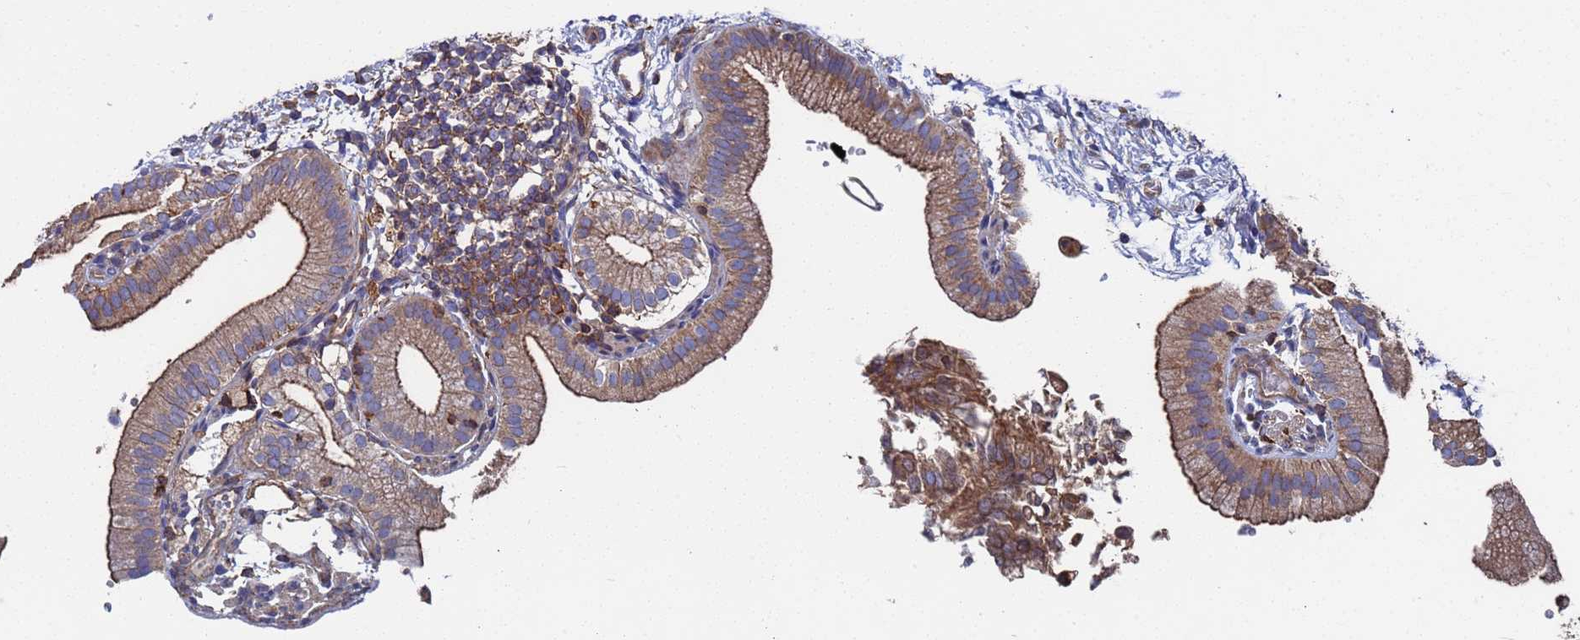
{"staining": {"intensity": "moderate", "quantity": ">75%", "location": "cytoplasmic/membranous"}, "tissue": "gallbladder", "cell_type": "Glandular cells", "image_type": "normal", "snomed": [{"axis": "morphology", "description": "Normal tissue, NOS"}, {"axis": "topography", "description": "Gallbladder"}], "caption": "This image exhibits immunohistochemistry (IHC) staining of unremarkable gallbladder, with medium moderate cytoplasmic/membranous expression in about >75% of glandular cells.", "gene": "PYCR1", "patient": {"sex": "male", "age": 55}}